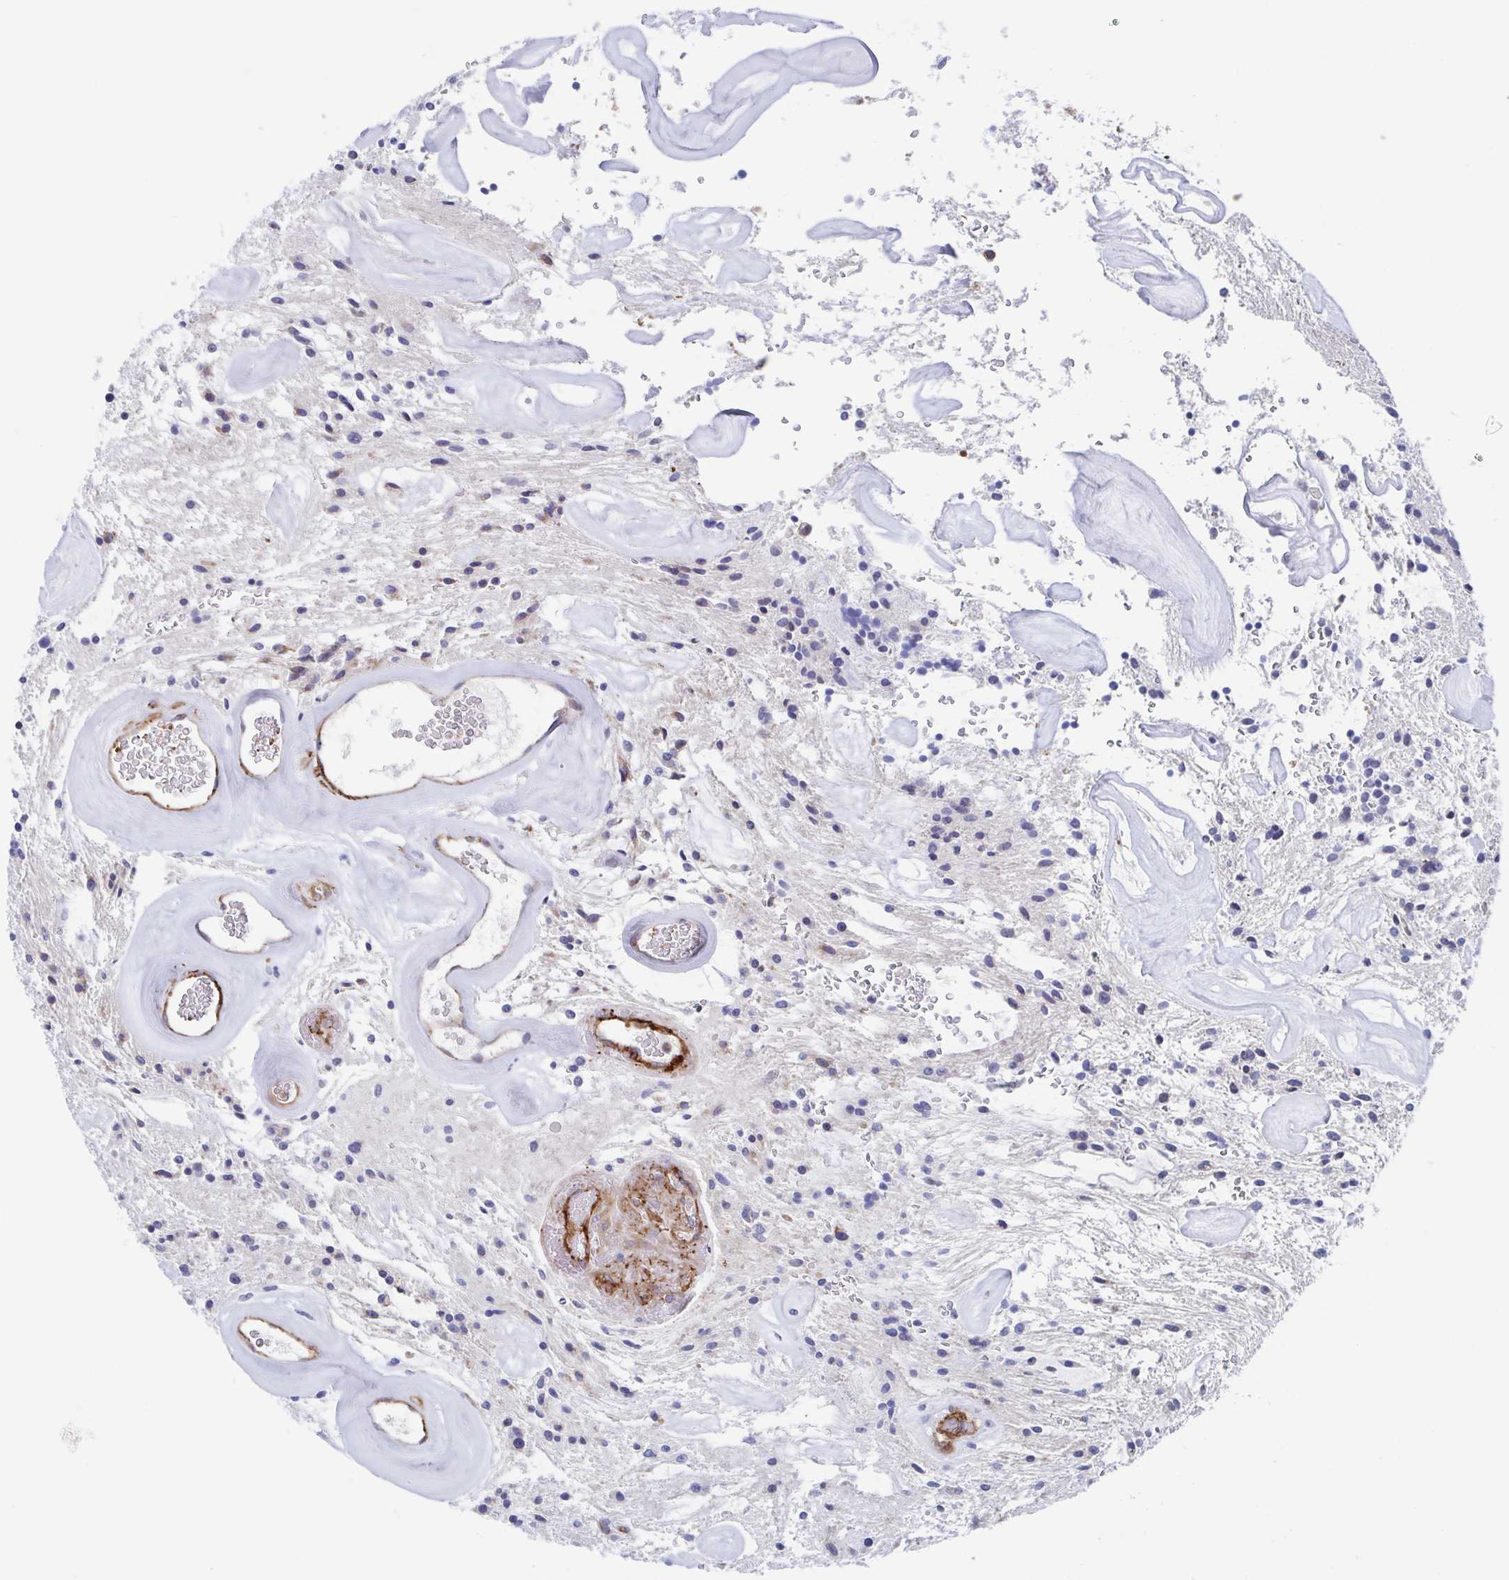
{"staining": {"intensity": "negative", "quantity": "none", "location": "none"}, "tissue": "glioma", "cell_type": "Tumor cells", "image_type": "cancer", "snomed": [{"axis": "morphology", "description": "Glioma, malignant, Low grade"}, {"axis": "topography", "description": "Cerebellum"}], "caption": "A photomicrograph of glioma stained for a protein displays no brown staining in tumor cells.", "gene": "KLC3", "patient": {"sex": "female", "age": 14}}